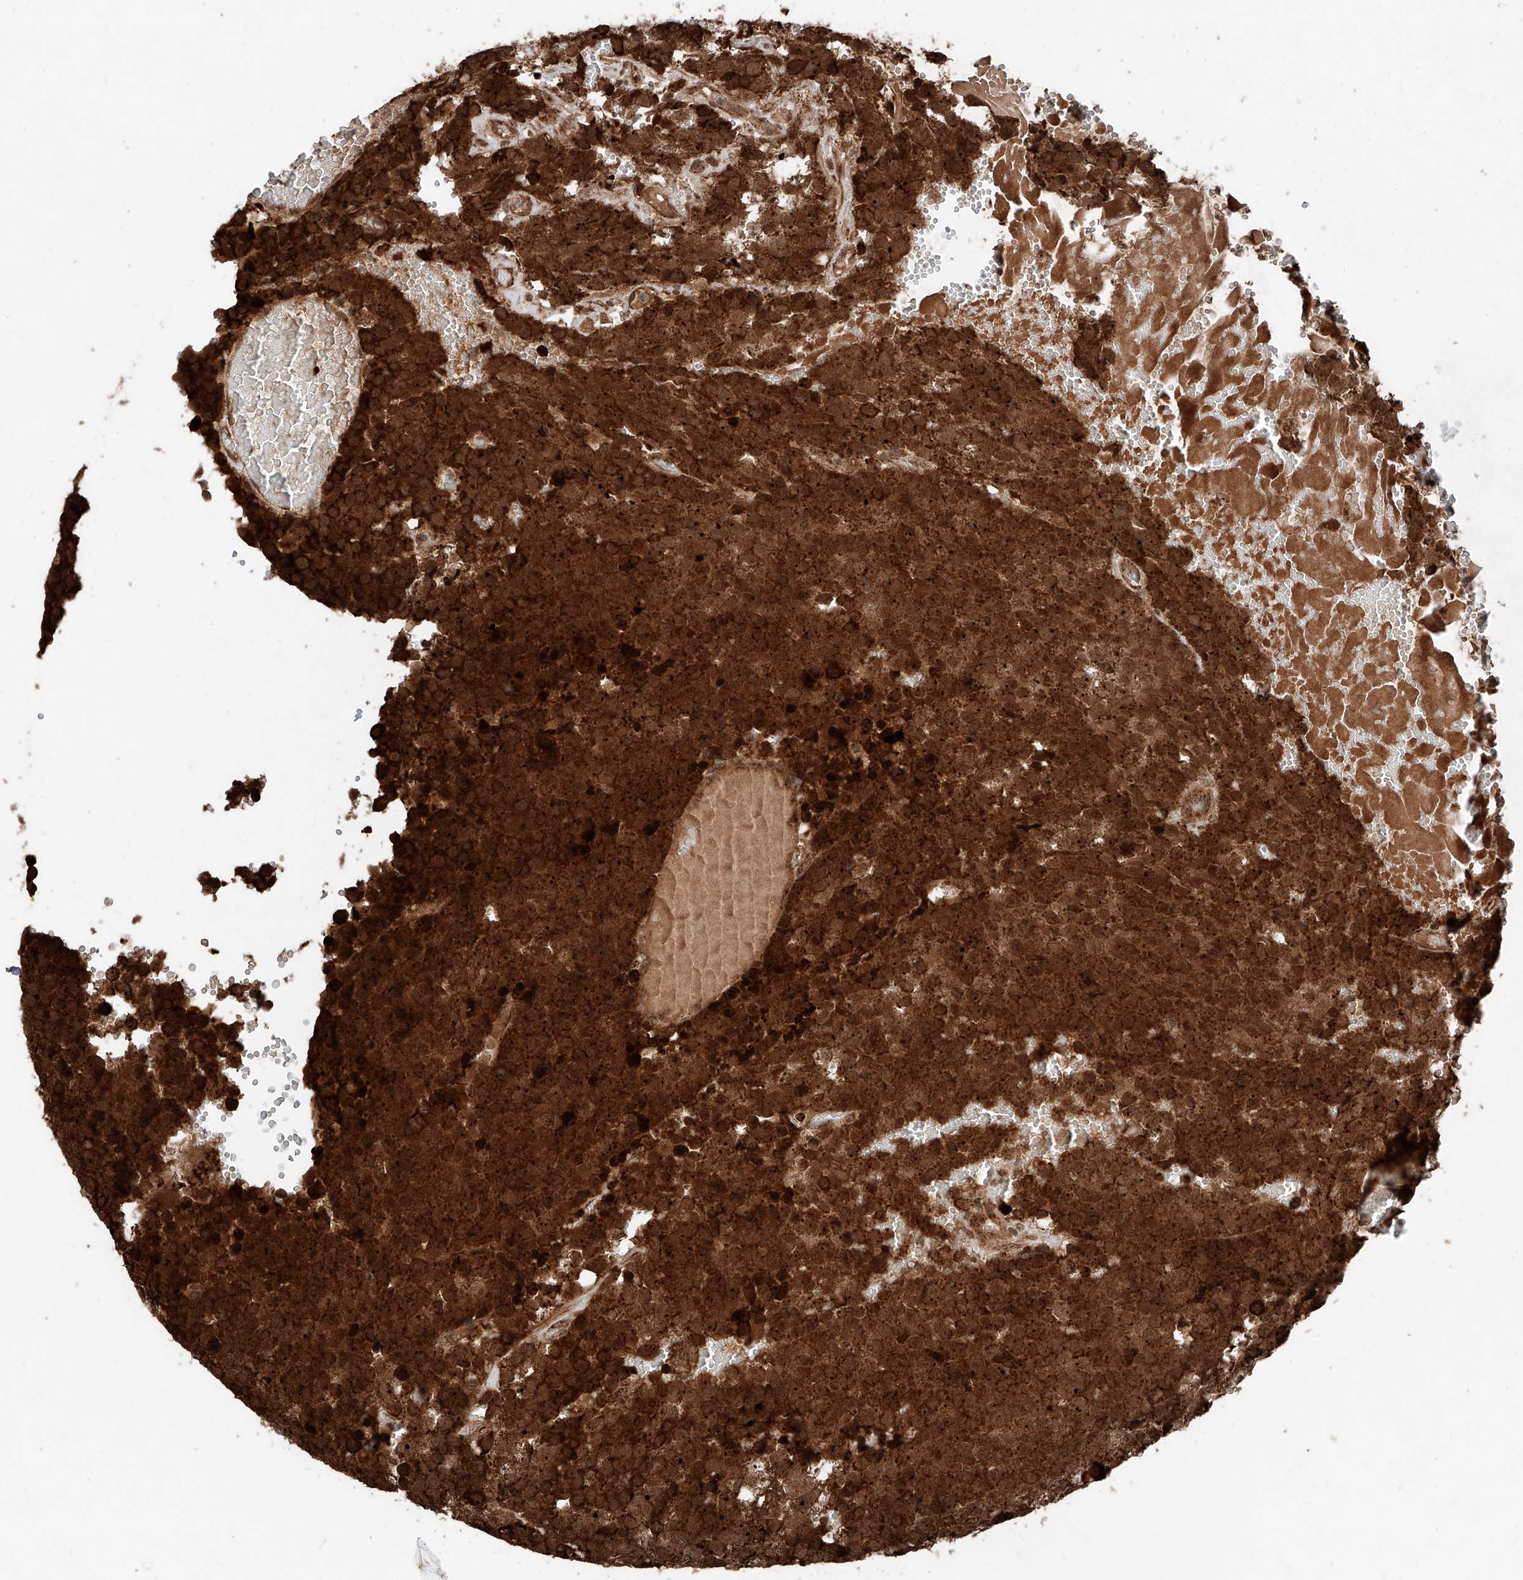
{"staining": {"intensity": "strong", "quantity": ">75%", "location": "cytoplasmic/membranous,nuclear"}, "tissue": "testis cancer", "cell_type": "Tumor cells", "image_type": "cancer", "snomed": [{"axis": "morphology", "description": "Seminoma, NOS"}, {"axis": "topography", "description": "Testis"}], "caption": "Brown immunohistochemical staining in human testis cancer demonstrates strong cytoplasmic/membranous and nuclear staining in about >75% of tumor cells.", "gene": "ZSCAN29", "patient": {"sex": "male", "age": 71}}